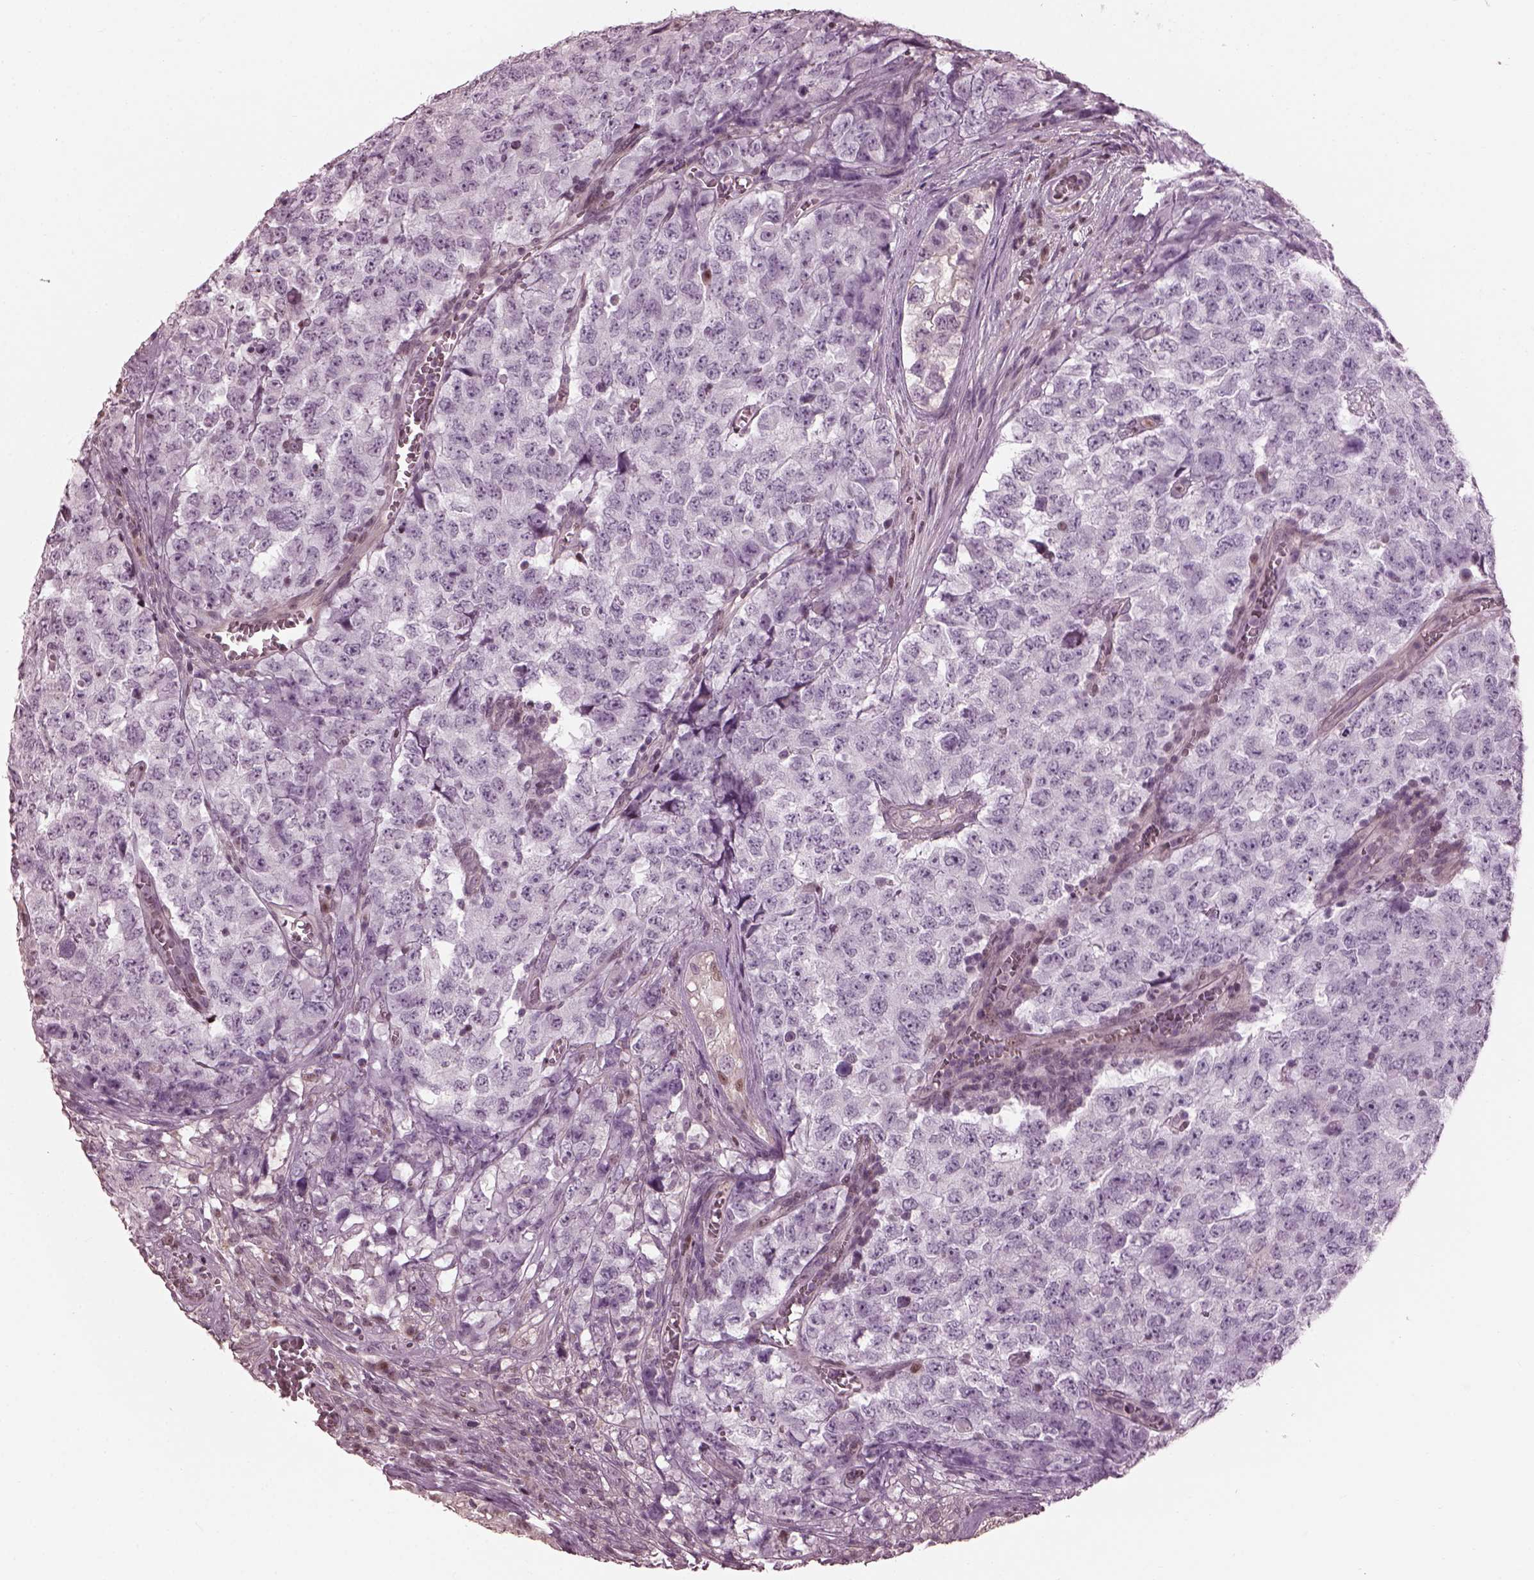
{"staining": {"intensity": "negative", "quantity": "none", "location": "none"}, "tissue": "testis cancer", "cell_type": "Tumor cells", "image_type": "cancer", "snomed": [{"axis": "morphology", "description": "Carcinoma, Embryonal, NOS"}, {"axis": "topography", "description": "Testis"}], "caption": "A high-resolution histopathology image shows IHC staining of testis cancer, which demonstrates no significant positivity in tumor cells. (Brightfield microscopy of DAB immunohistochemistry (IHC) at high magnification).", "gene": "BFSP1", "patient": {"sex": "male", "age": 23}}